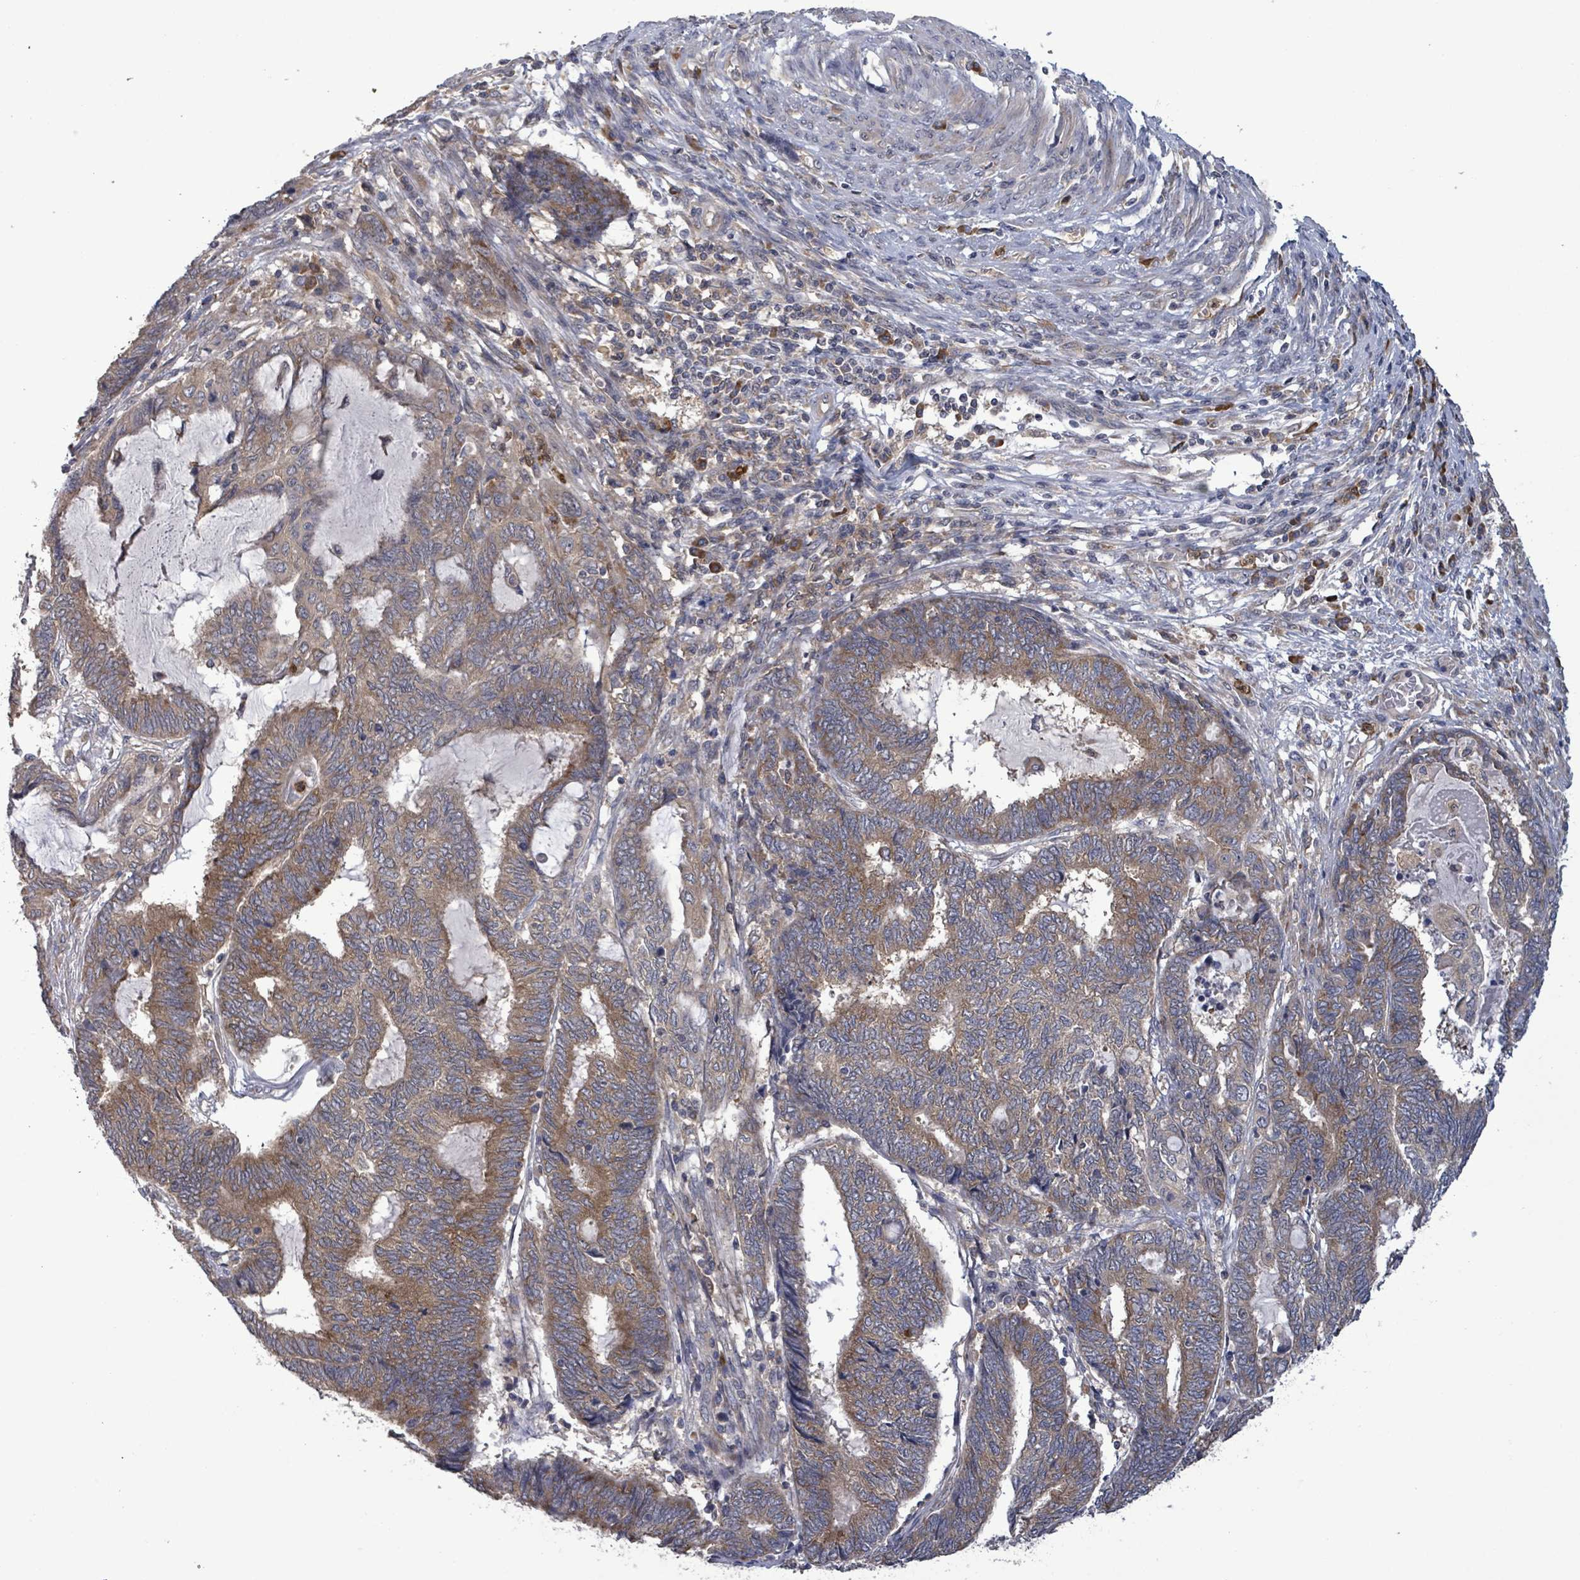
{"staining": {"intensity": "moderate", "quantity": ">75%", "location": "cytoplasmic/membranous"}, "tissue": "endometrial cancer", "cell_type": "Tumor cells", "image_type": "cancer", "snomed": [{"axis": "morphology", "description": "Adenocarcinoma, NOS"}, {"axis": "topography", "description": "Uterus"}, {"axis": "topography", "description": "Endometrium"}], "caption": "Protein analysis of endometrial cancer (adenocarcinoma) tissue demonstrates moderate cytoplasmic/membranous expression in about >75% of tumor cells. The protein of interest is stained brown, and the nuclei are stained in blue (DAB IHC with brightfield microscopy, high magnification).", "gene": "SERPINE3", "patient": {"sex": "female", "age": 70}}